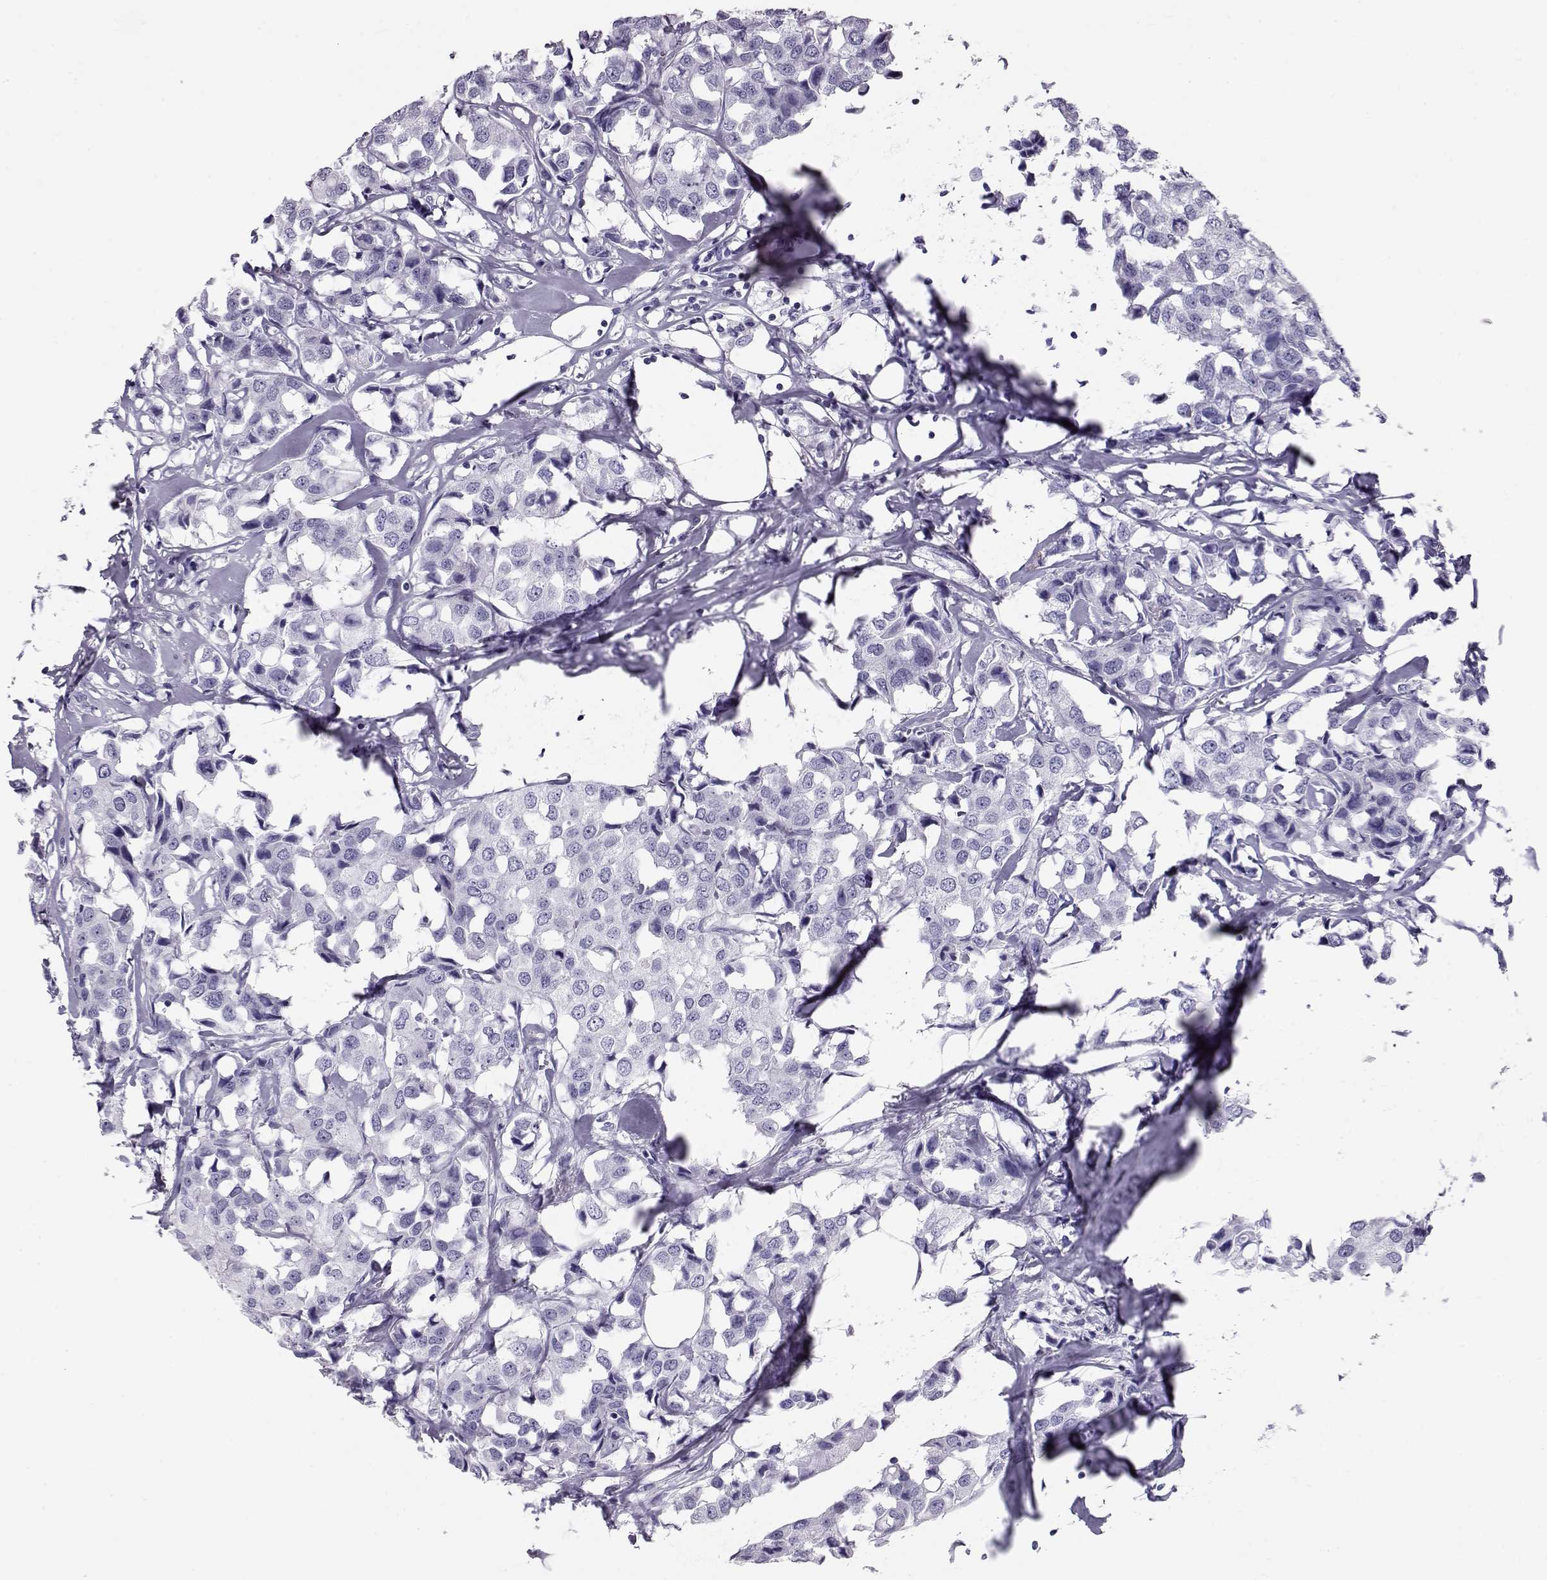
{"staining": {"intensity": "negative", "quantity": "none", "location": "none"}, "tissue": "breast cancer", "cell_type": "Tumor cells", "image_type": "cancer", "snomed": [{"axis": "morphology", "description": "Duct carcinoma"}, {"axis": "topography", "description": "Breast"}], "caption": "Immunohistochemistry photomicrograph of neoplastic tissue: human breast infiltrating ductal carcinoma stained with DAB displays no significant protein staining in tumor cells.", "gene": "RD3", "patient": {"sex": "female", "age": 80}}